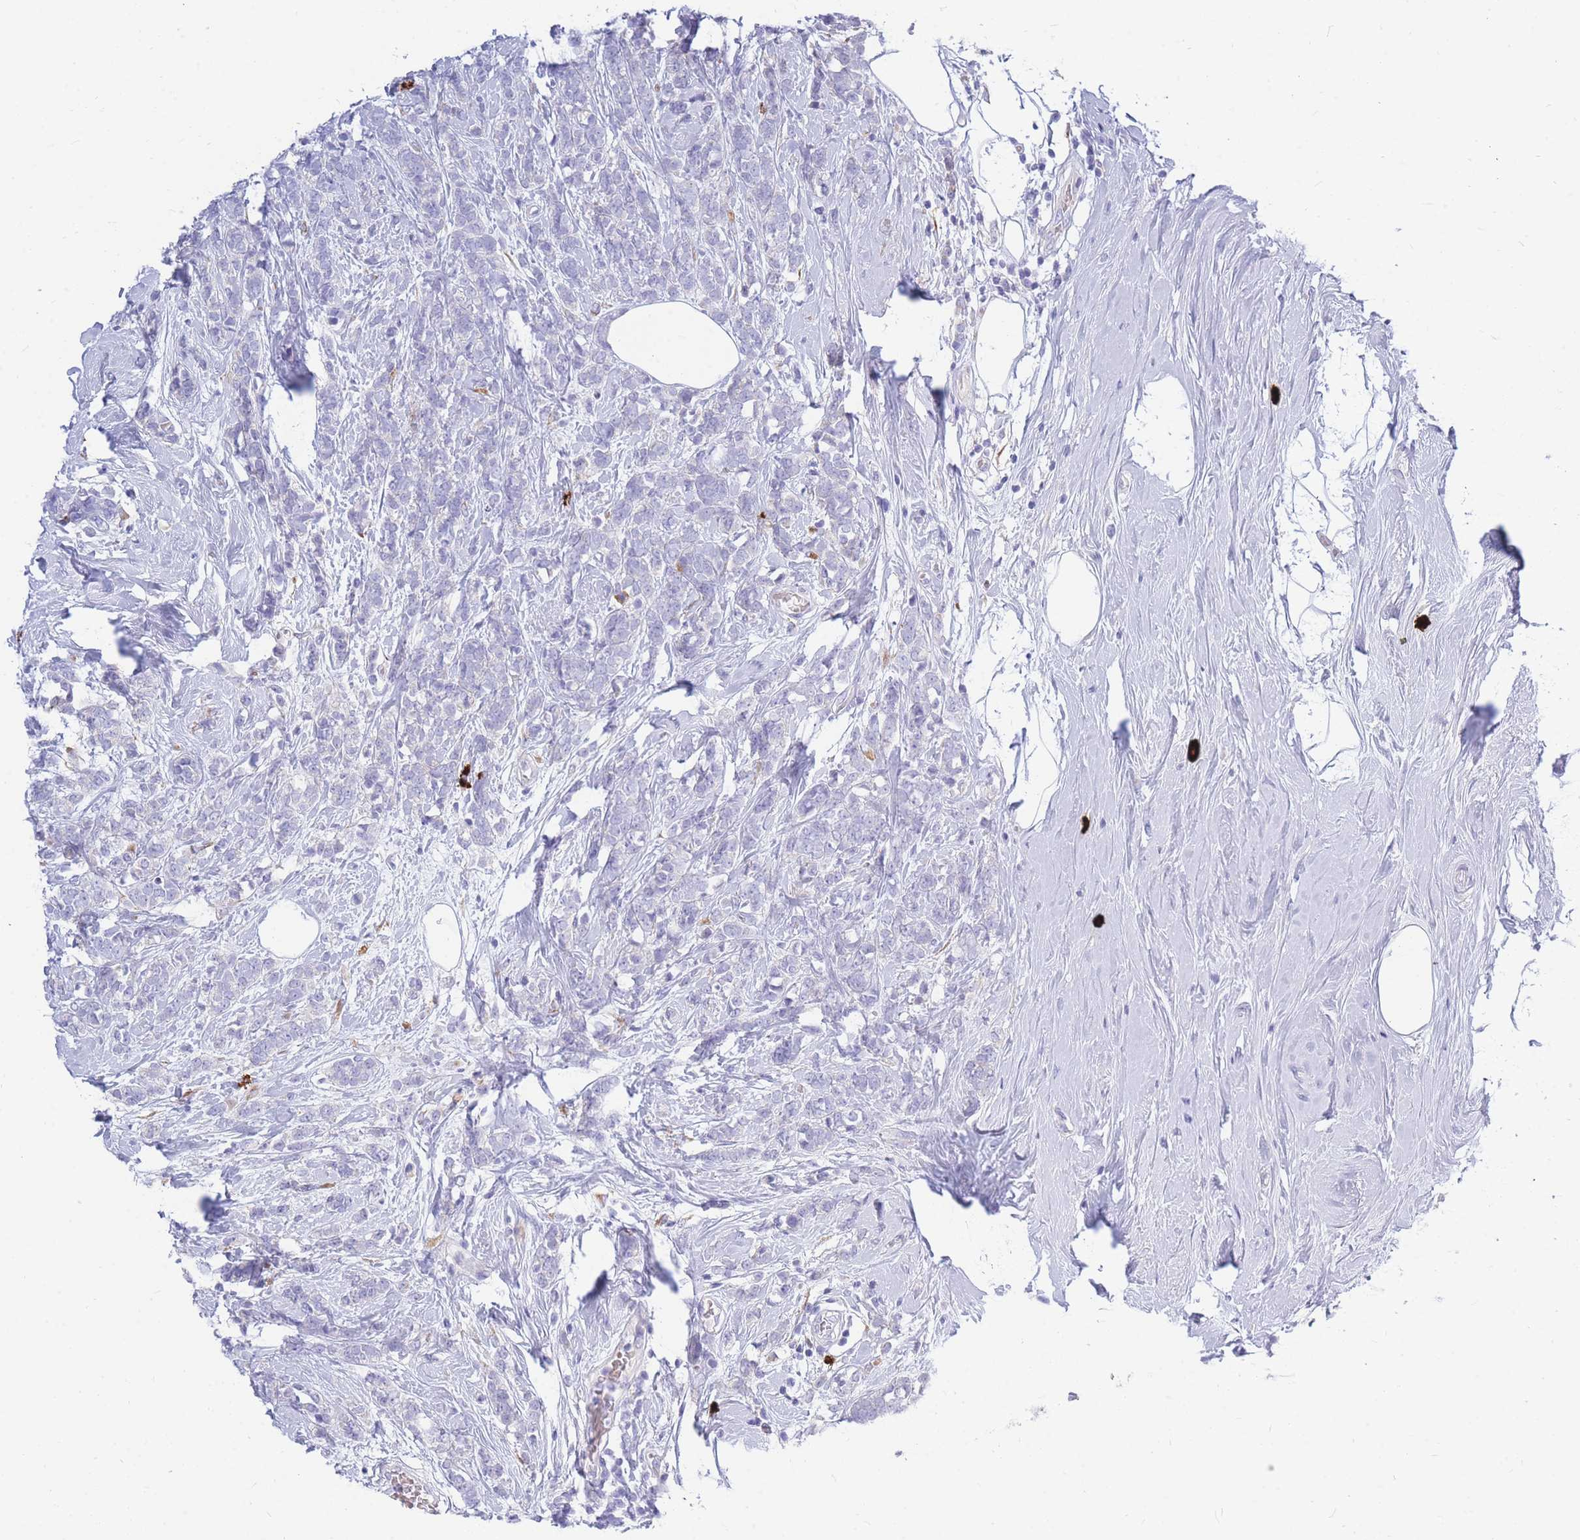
{"staining": {"intensity": "negative", "quantity": "none", "location": "none"}, "tissue": "breast cancer", "cell_type": "Tumor cells", "image_type": "cancer", "snomed": [{"axis": "morphology", "description": "Lobular carcinoma"}, {"axis": "topography", "description": "Breast"}], "caption": "IHC of human breast cancer demonstrates no expression in tumor cells. The staining was performed using DAB to visualize the protein expression in brown, while the nuclei were stained in blue with hematoxylin (Magnification: 20x).", "gene": "TPSD1", "patient": {"sex": "female", "age": 58}}